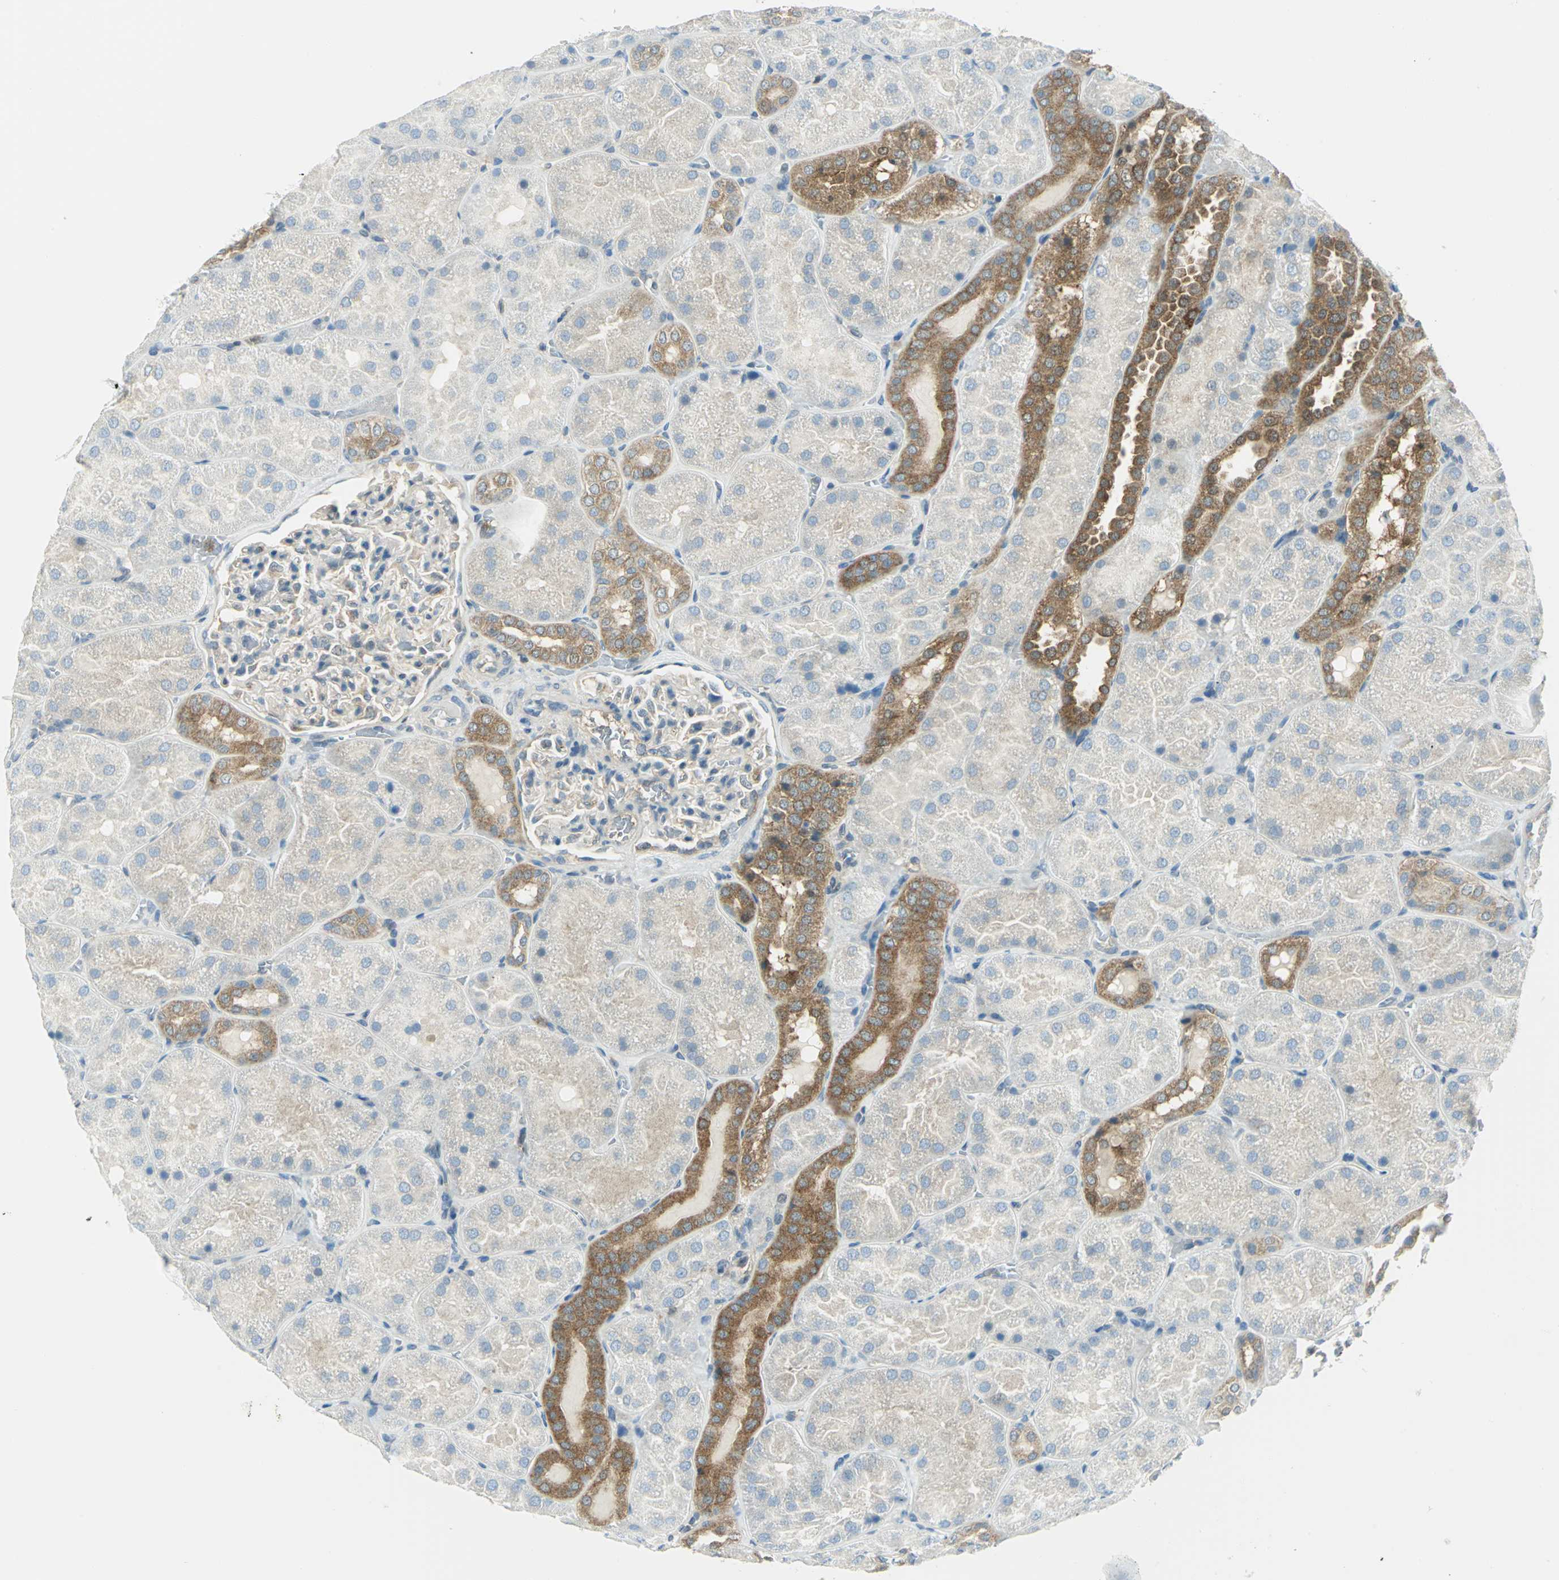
{"staining": {"intensity": "negative", "quantity": "none", "location": "none"}, "tissue": "kidney", "cell_type": "Cells in glomeruli", "image_type": "normal", "snomed": [{"axis": "morphology", "description": "Normal tissue, NOS"}, {"axis": "topography", "description": "Kidney"}], "caption": "High power microscopy image of an immunohistochemistry (IHC) photomicrograph of normal kidney, revealing no significant staining in cells in glomeruli.", "gene": "ALDOA", "patient": {"sex": "male", "age": 28}}